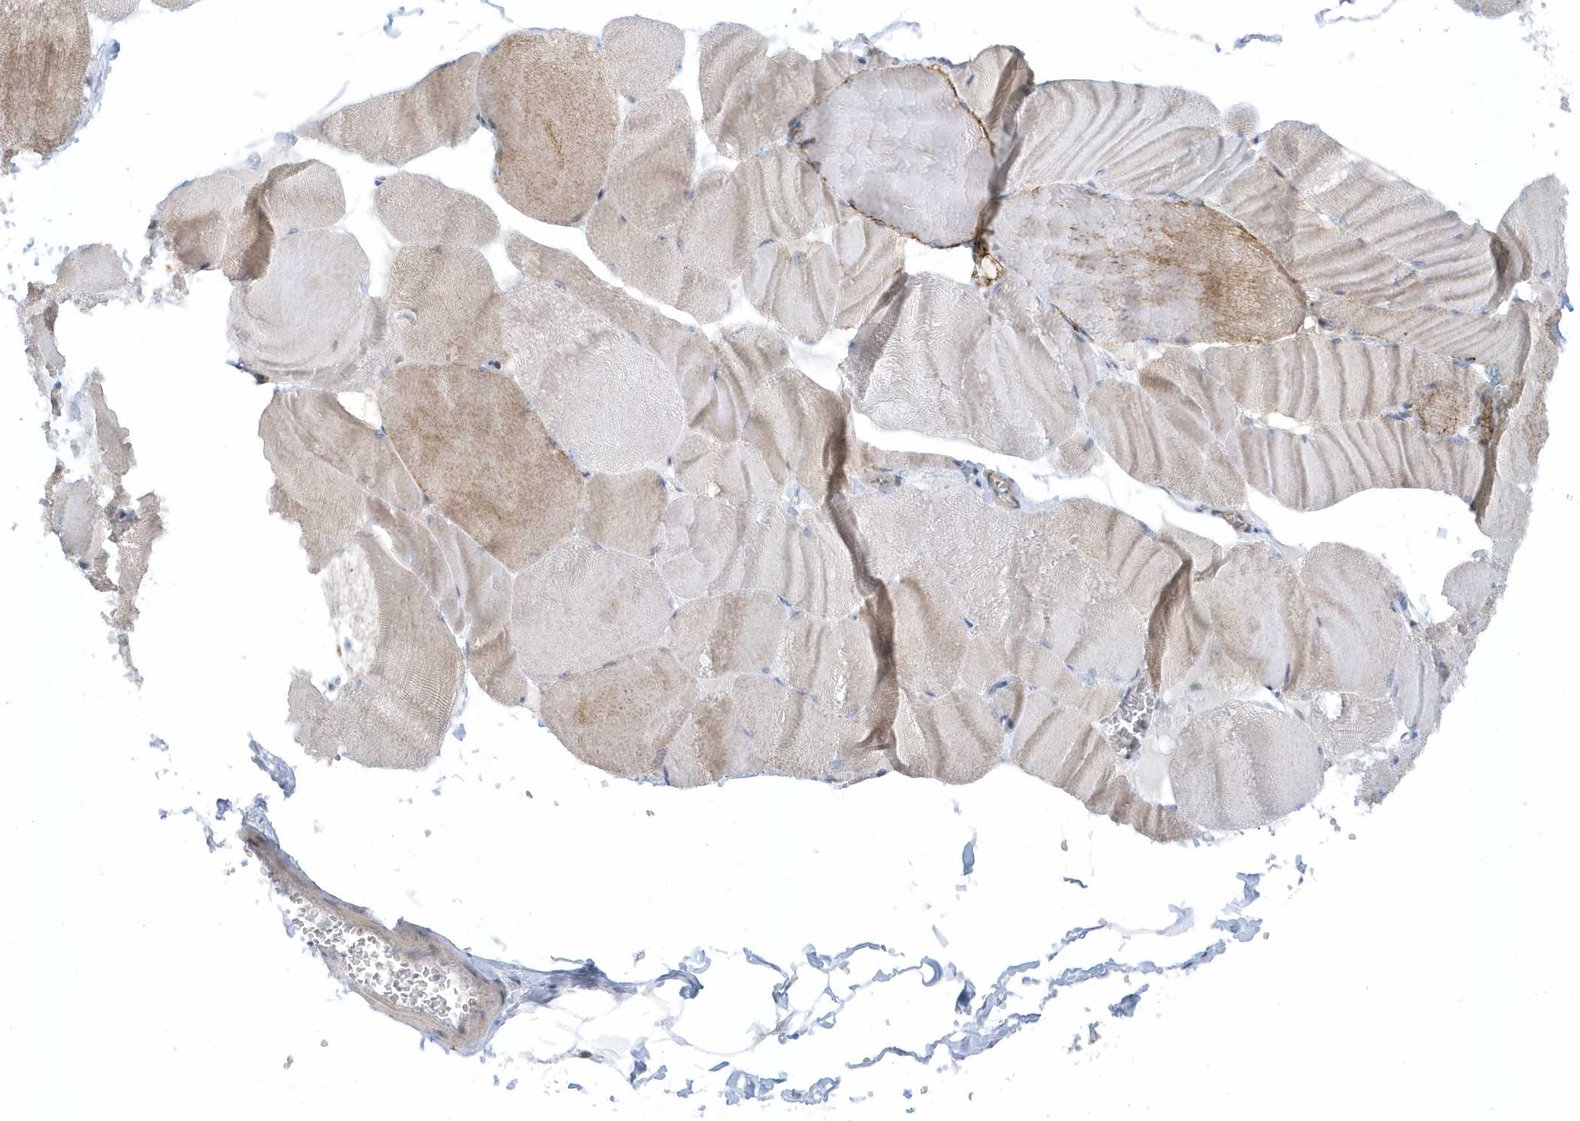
{"staining": {"intensity": "weak", "quantity": "<25%", "location": "cytoplasmic/membranous"}, "tissue": "skeletal muscle", "cell_type": "Myocytes", "image_type": "normal", "snomed": [{"axis": "morphology", "description": "Normal tissue, NOS"}, {"axis": "morphology", "description": "Basal cell carcinoma"}, {"axis": "topography", "description": "Skeletal muscle"}], "caption": "High magnification brightfield microscopy of benign skeletal muscle stained with DAB (3,3'-diaminobenzidine) (brown) and counterstained with hematoxylin (blue): myocytes show no significant expression.", "gene": "CACNB2", "patient": {"sex": "female", "age": 64}}